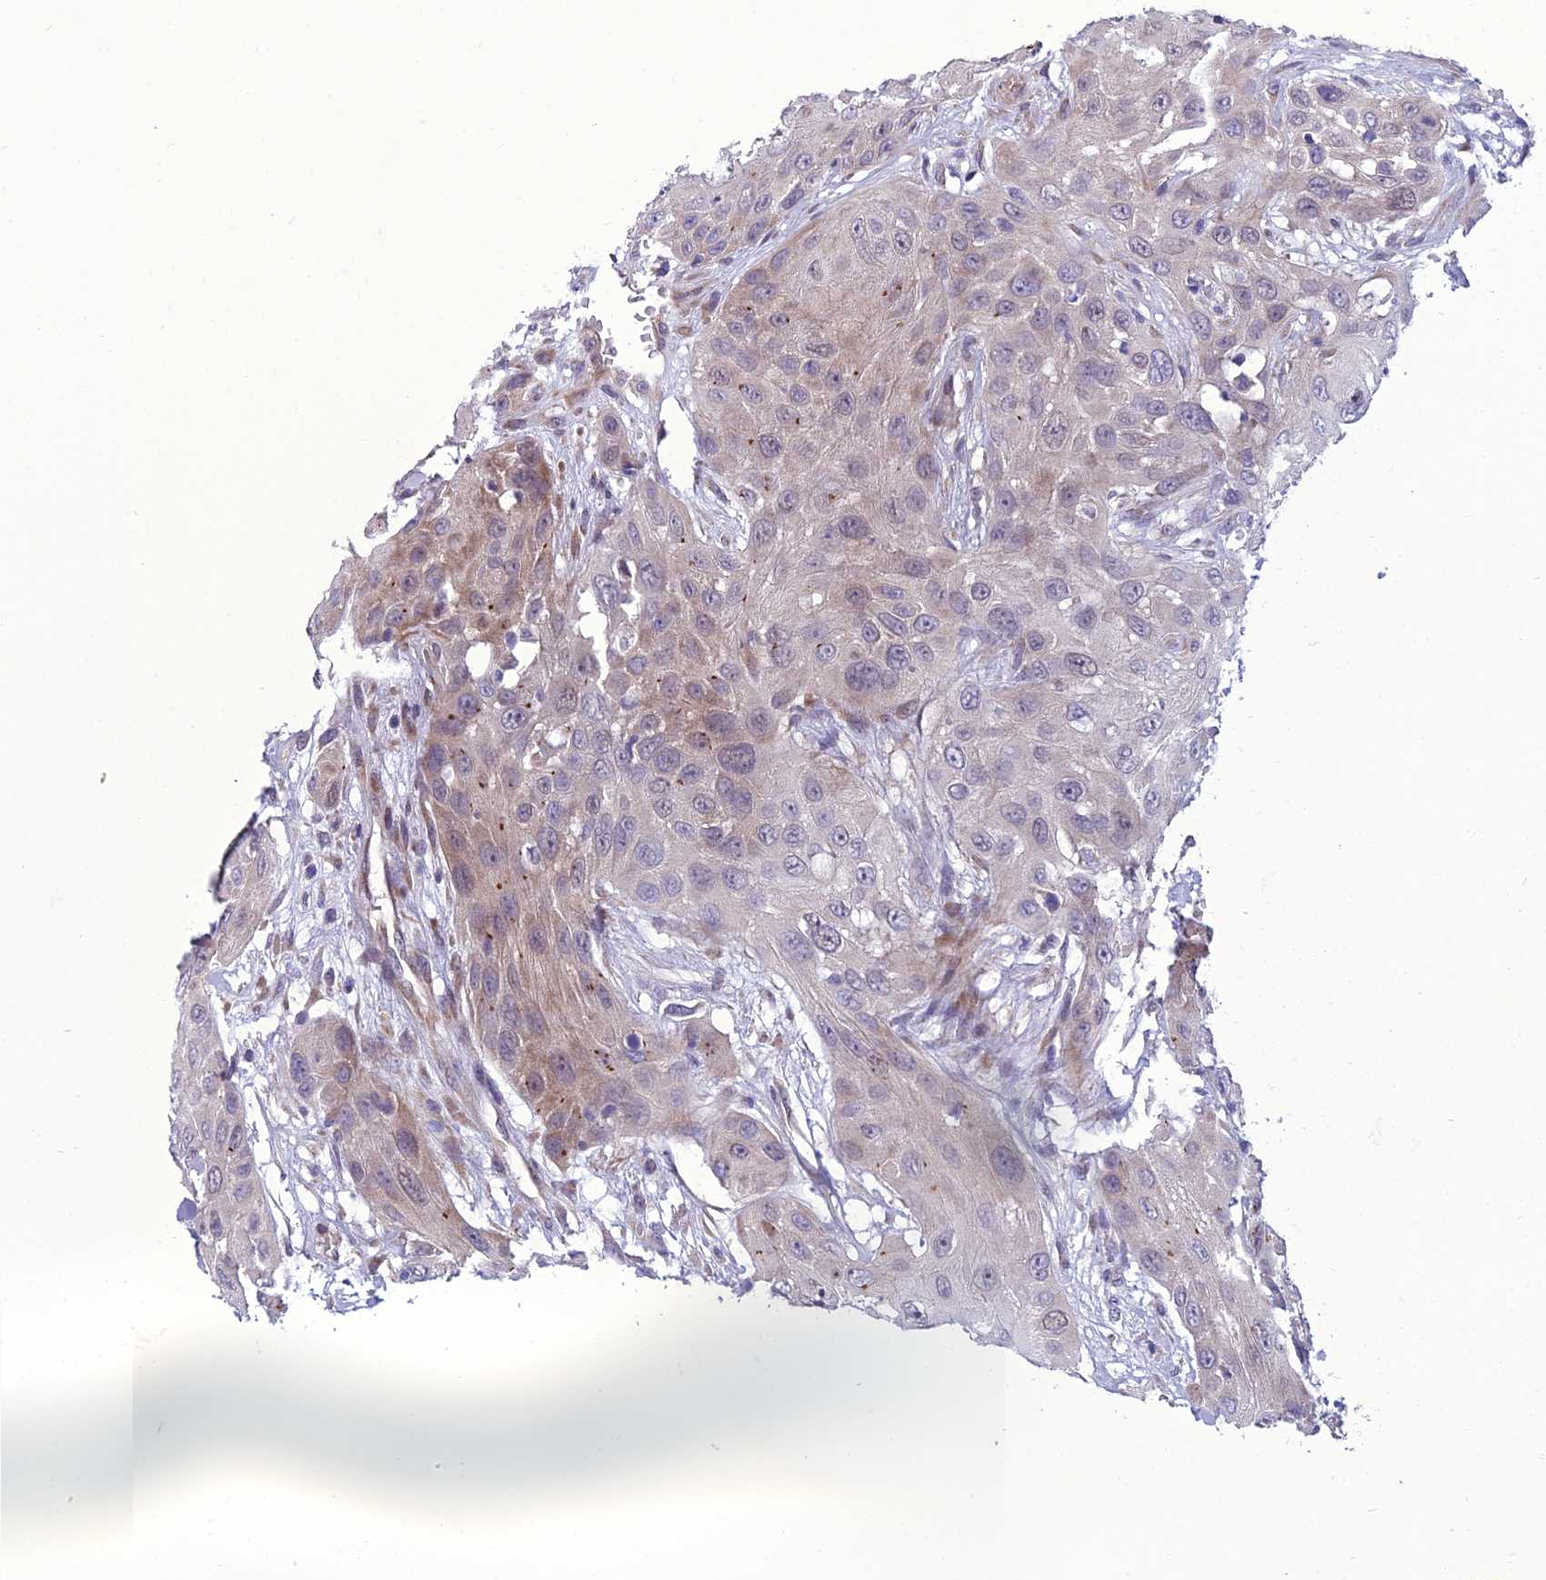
{"staining": {"intensity": "moderate", "quantity": "25%-75%", "location": "cytoplasmic/membranous"}, "tissue": "head and neck cancer", "cell_type": "Tumor cells", "image_type": "cancer", "snomed": [{"axis": "morphology", "description": "Squamous cell carcinoma, NOS"}, {"axis": "topography", "description": "Head-Neck"}], "caption": "Head and neck squamous cell carcinoma tissue shows moderate cytoplasmic/membranous expression in approximately 25%-75% of tumor cells The staining is performed using DAB (3,3'-diaminobenzidine) brown chromogen to label protein expression. The nuclei are counter-stained blue using hematoxylin.", "gene": "GAB4", "patient": {"sex": "male", "age": 81}}